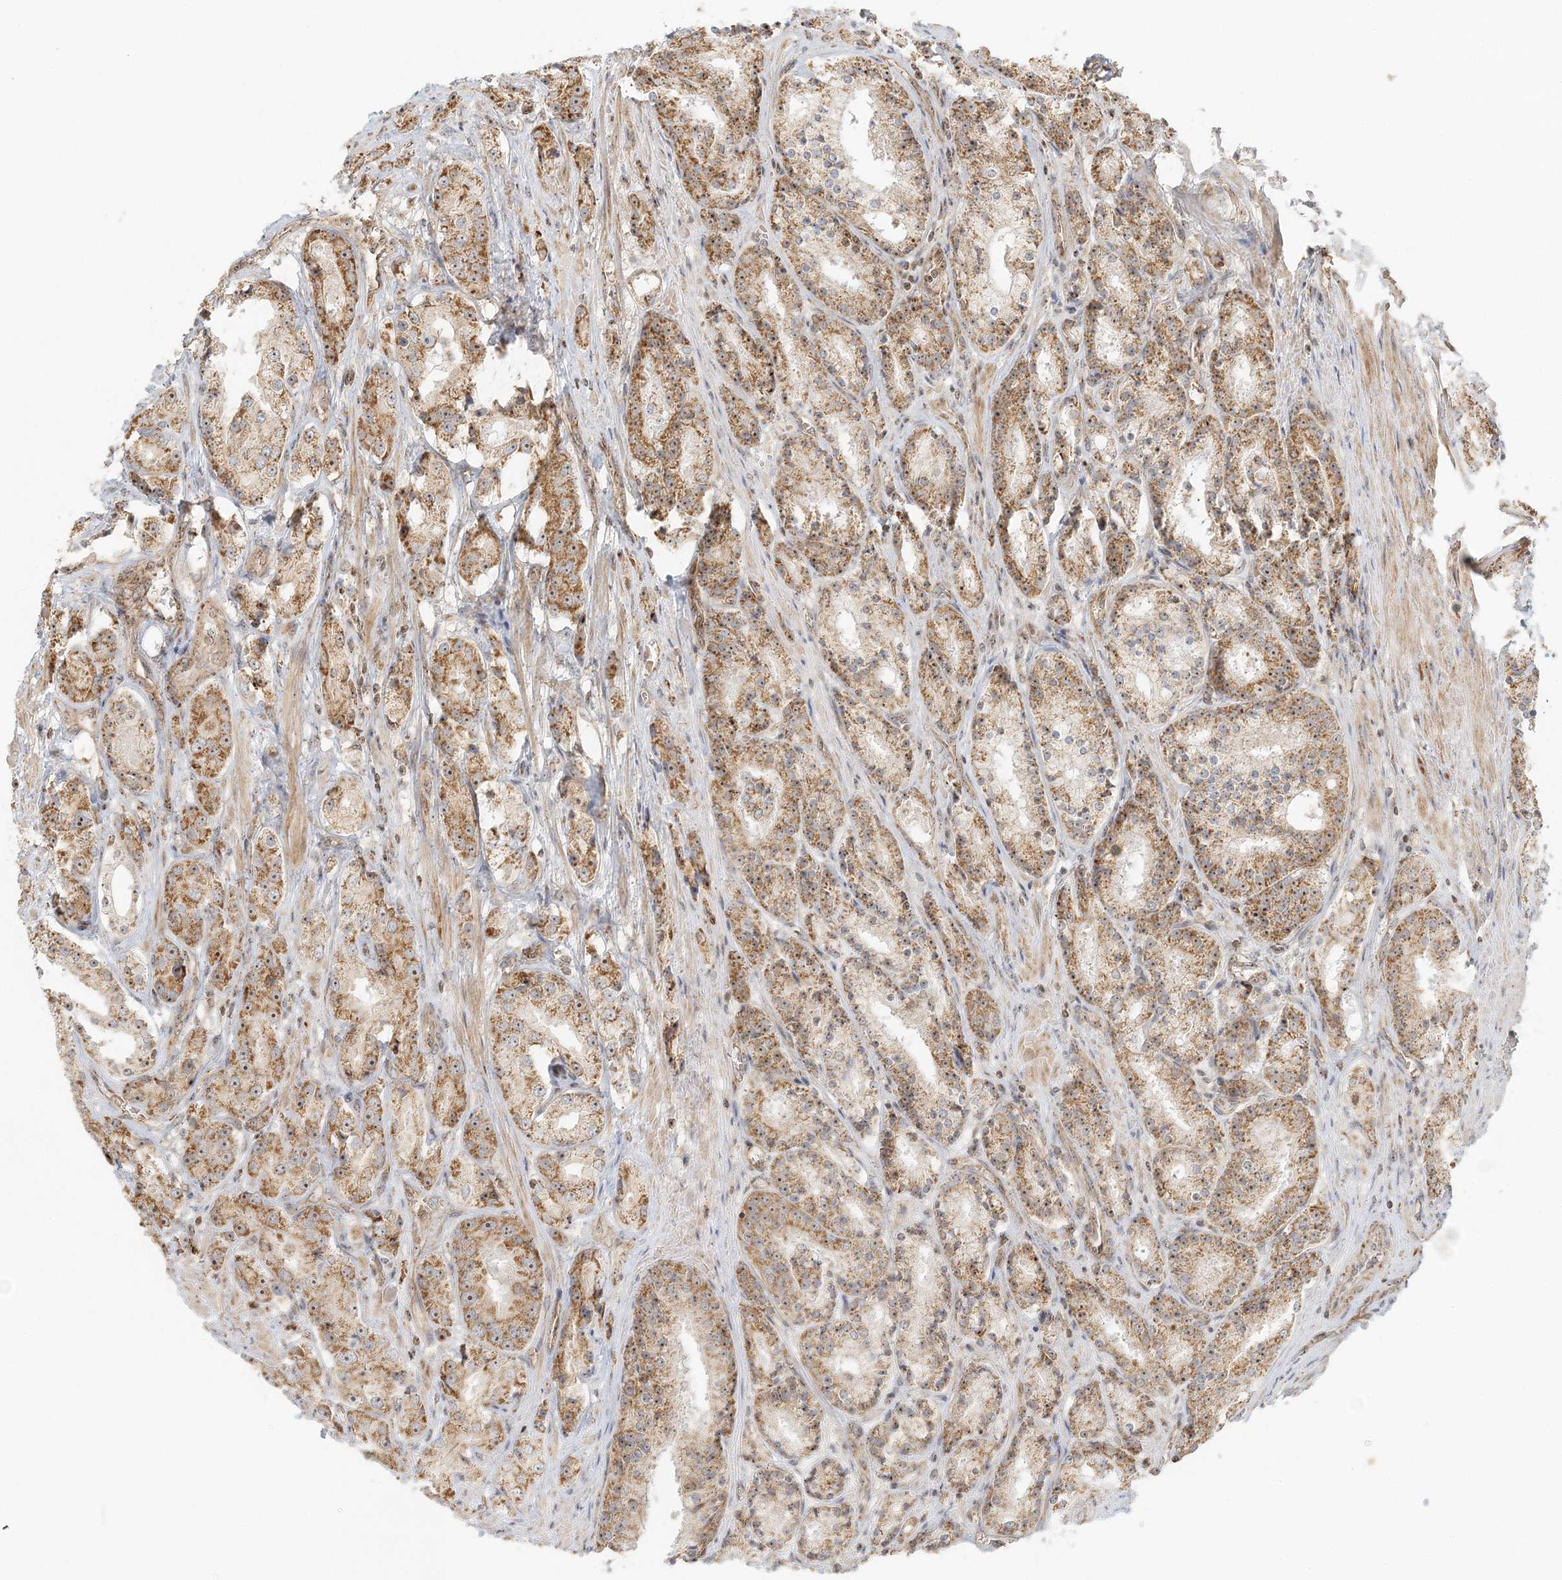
{"staining": {"intensity": "moderate", "quantity": ">75%", "location": "cytoplasmic/membranous,nuclear"}, "tissue": "prostate cancer", "cell_type": "Tumor cells", "image_type": "cancer", "snomed": [{"axis": "morphology", "description": "Adenocarcinoma, High grade"}, {"axis": "topography", "description": "Prostate"}], "caption": "The histopathology image shows staining of prostate adenocarcinoma (high-grade), revealing moderate cytoplasmic/membranous and nuclear protein positivity (brown color) within tumor cells.", "gene": "UBE2F", "patient": {"sex": "male", "age": 60}}